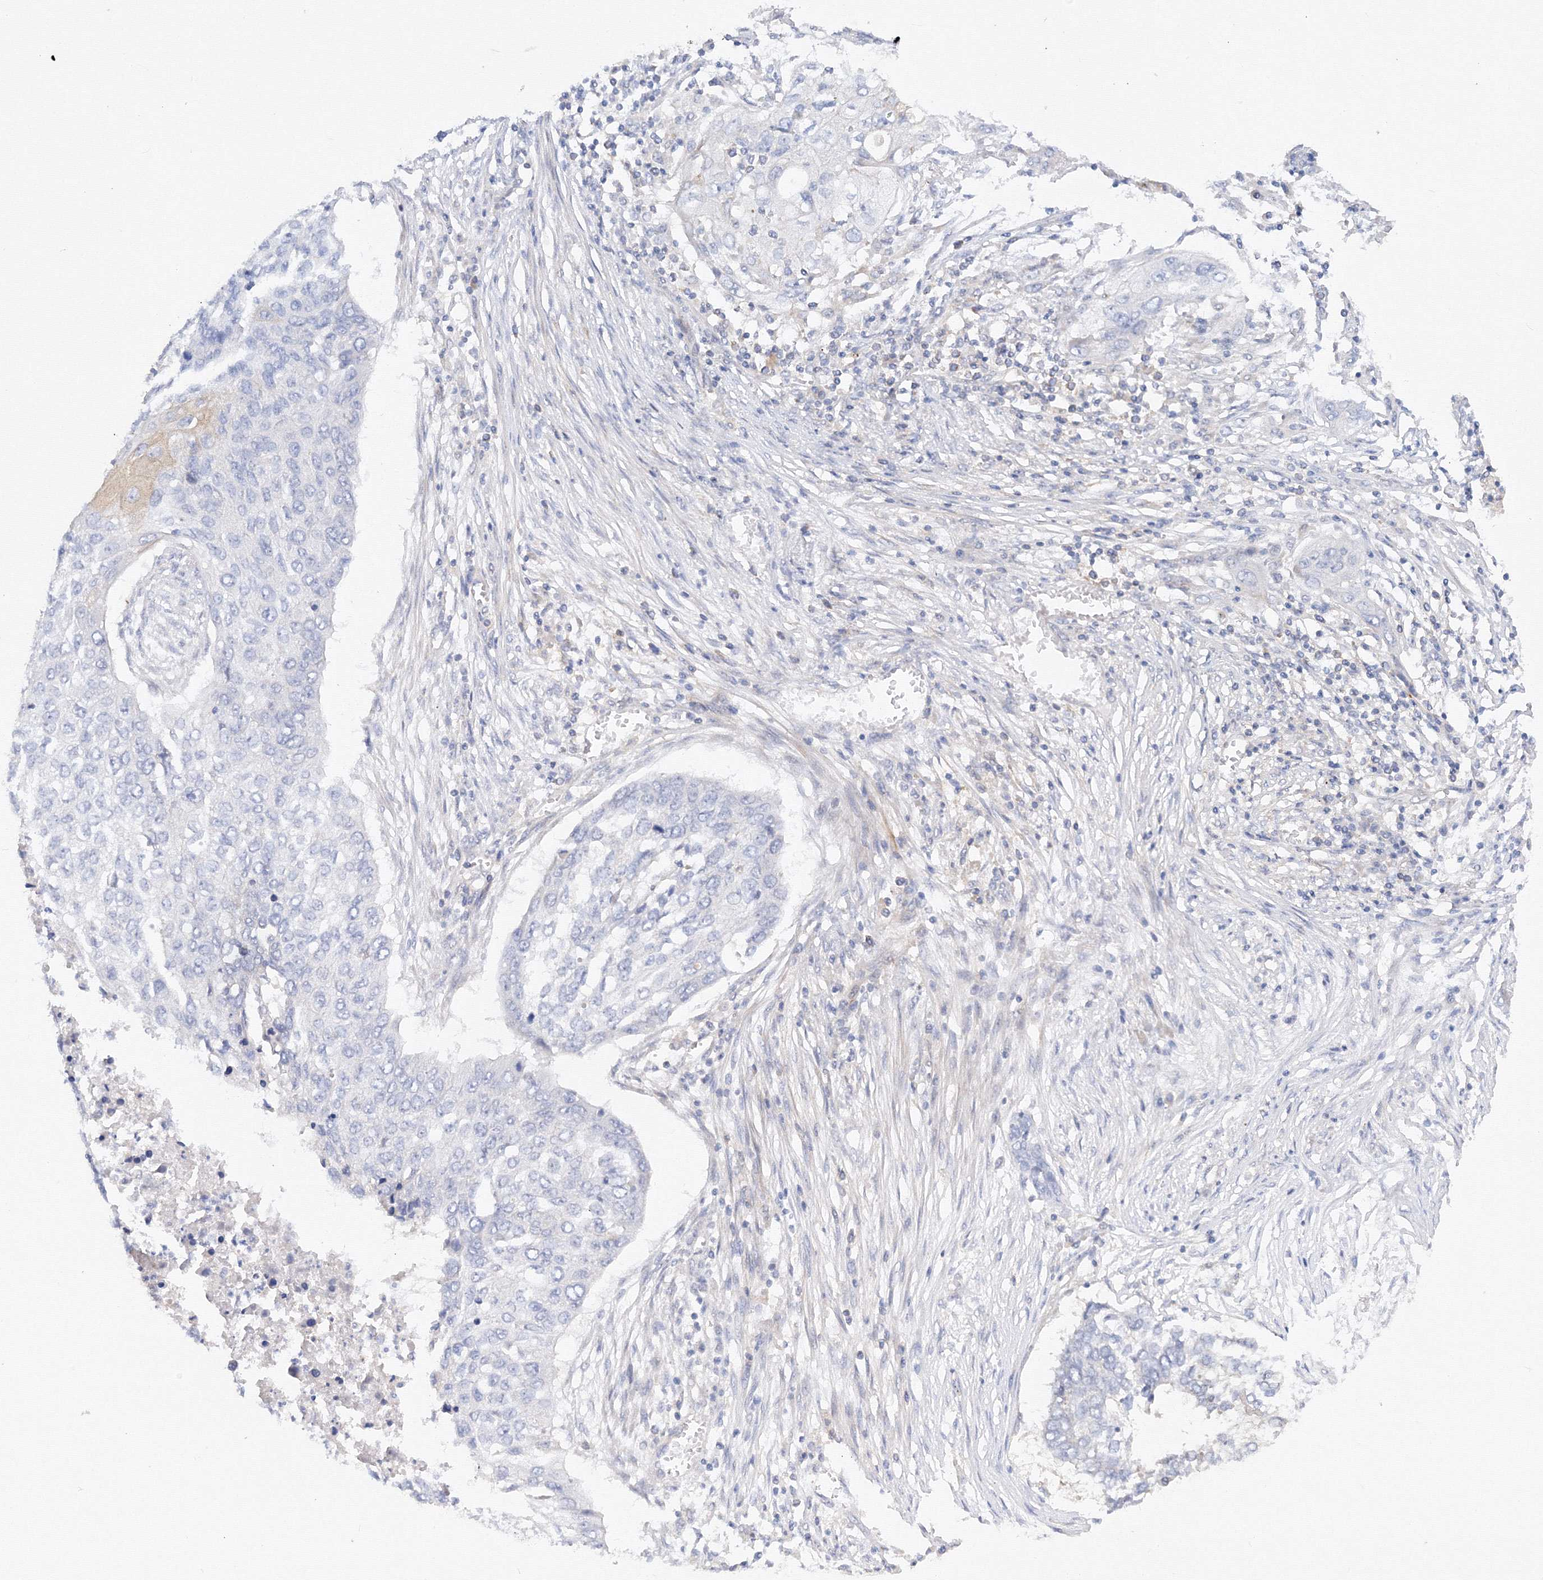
{"staining": {"intensity": "negative", "quantity": "none", "location": "none"}, "tissue": "lung cancer", "cell_type": "Tumor cells", "image_type": "cancer", "snomed": [{"axis": "morphology", "description": "Squamous cell carcinoma, NOS"}, {"axis": "topography", "description": "Lung"}], "caption": "The immunohistochemistry photomicrograph has no significant positivity in tumor cells of squamous cell carcinoma (lung) tissue.", "gene": "DIS3L2", "patient": {"sex": "female", "age": 63}}